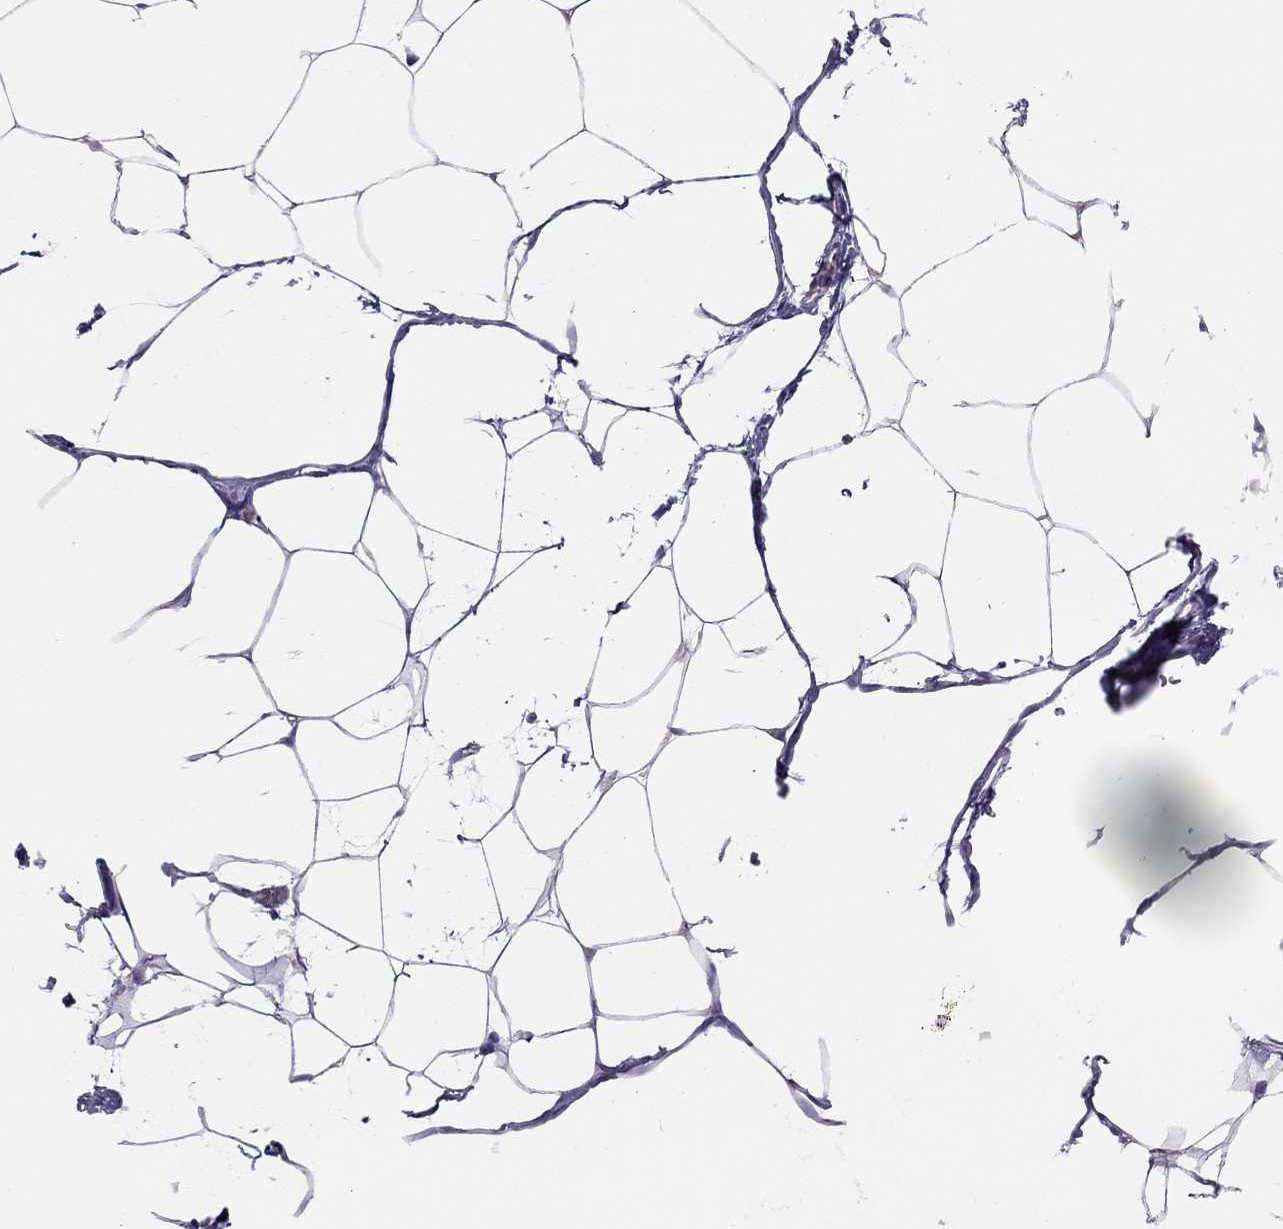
{"staining": {"intensity": "negative", "quantity": "none", "location": "none"}, "tissue": "adipose tissue", "cell_type": "Adipocytes", "image_type": "normal", "snomed": [{"axis": "morphology", "description": "Normal tissue, NOS"}, {"axis": "topography", "description": "Adipose tissue"}], "caption": "DAB (3,3'-diaminobenzidine) immunohistochemical staining of unremarkable human adipose tissue displays no significant expression in adipocytes. The staining is performed using DAB brown chromogen with nuclei counter-stained in using hematoxylin.", "gene": "SPATA12", "patient": {"sex": "male", "age": 57}}